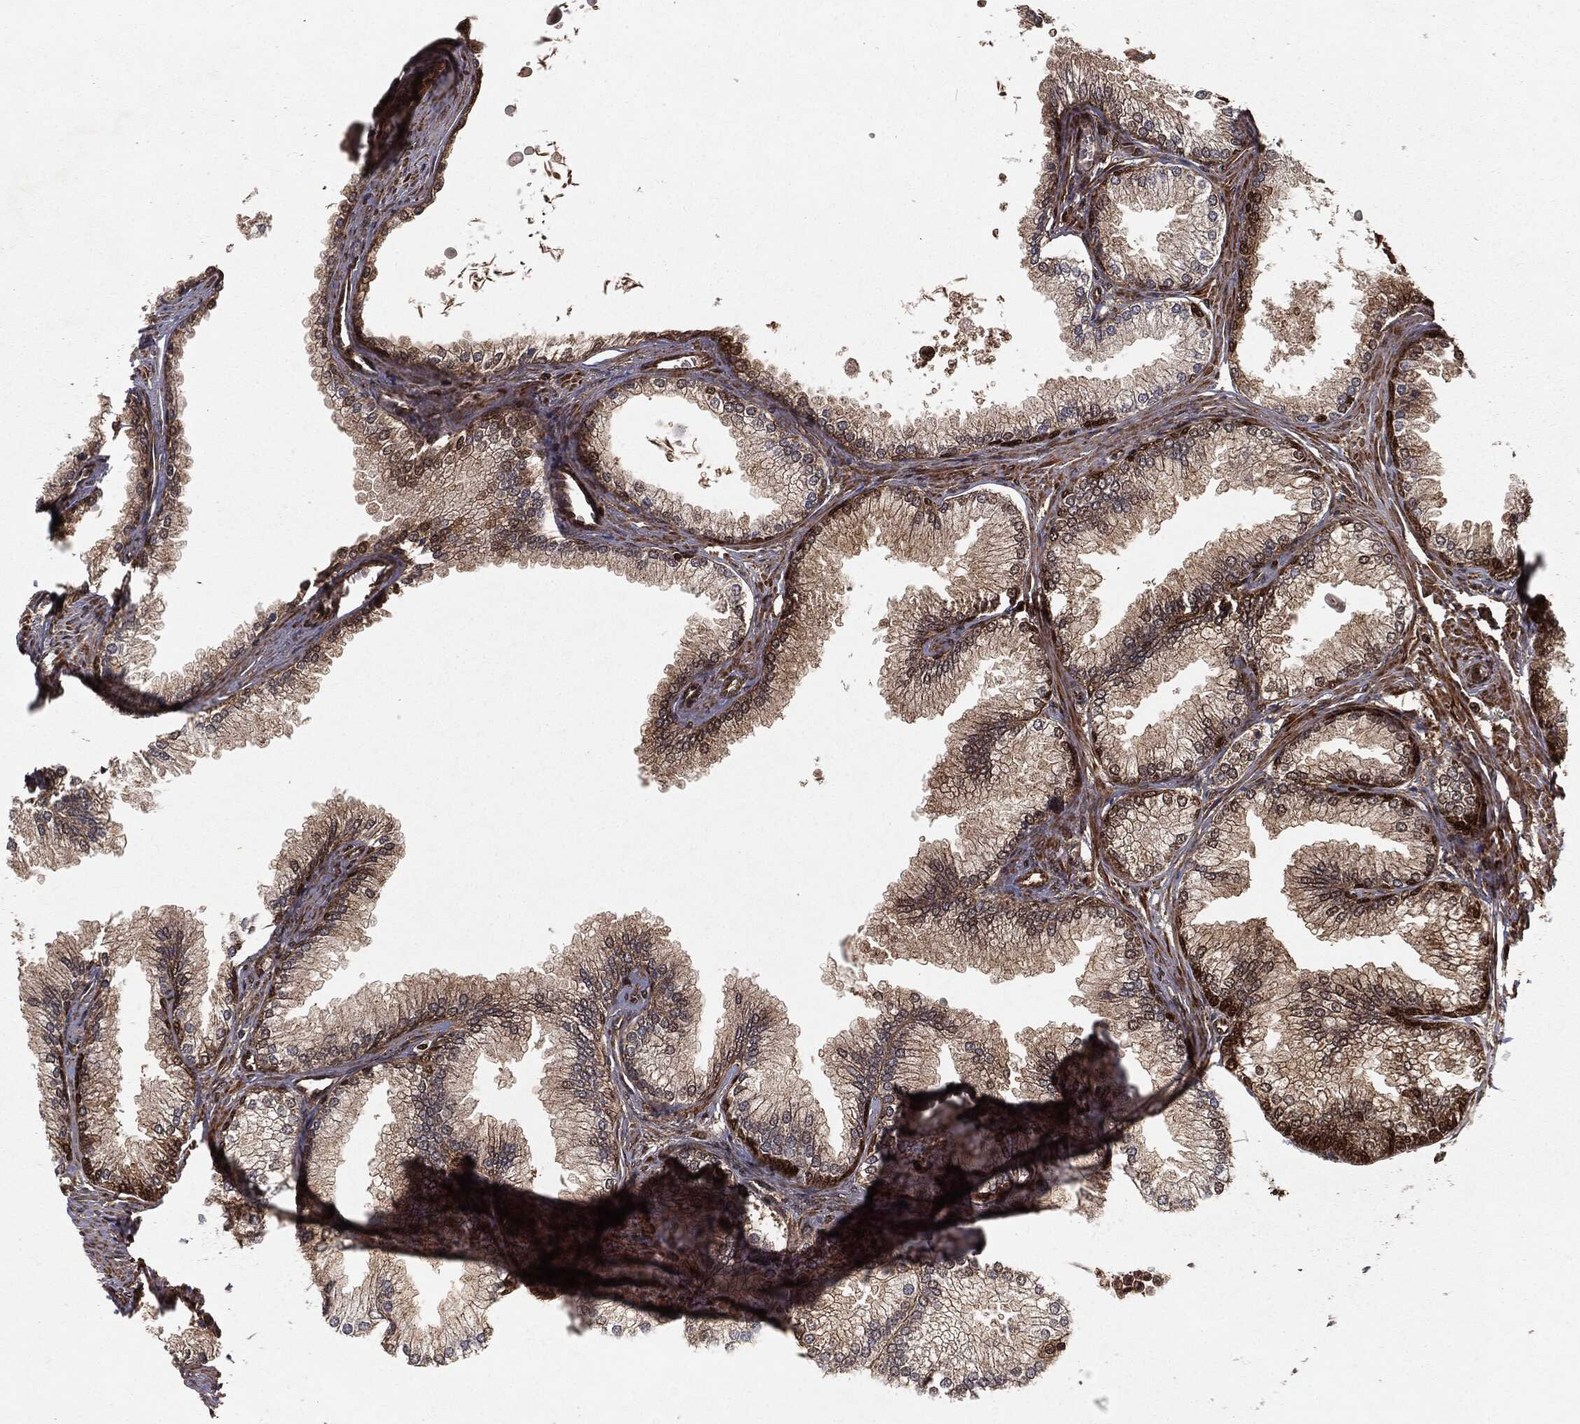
{"staining": {"intensity": "strong", "quantity": "25%-75%", "location": "cytoplasmic/membranous,nuclear"}, "tissue": "prostate", "cell_type": "Glandular cells", "image_type": "normal", "snomed": [{"axis": "morphology", "description": "Normal tissue, NOS"}, {"axis": "topography", "description": "Prostate"}], "caption": "The immunohistochemical stain highlights strong cytoplasmic/membranous,nuclear positivity in glandular cells of normal prostate. The staining was performed using DAB to visualize the protein expression in brown, while the nuclei were stained in blue with hematoxylin (Magnification: 20x).", "gene": "RANBP9", "patient": {"sex": "male", "age": 72}}